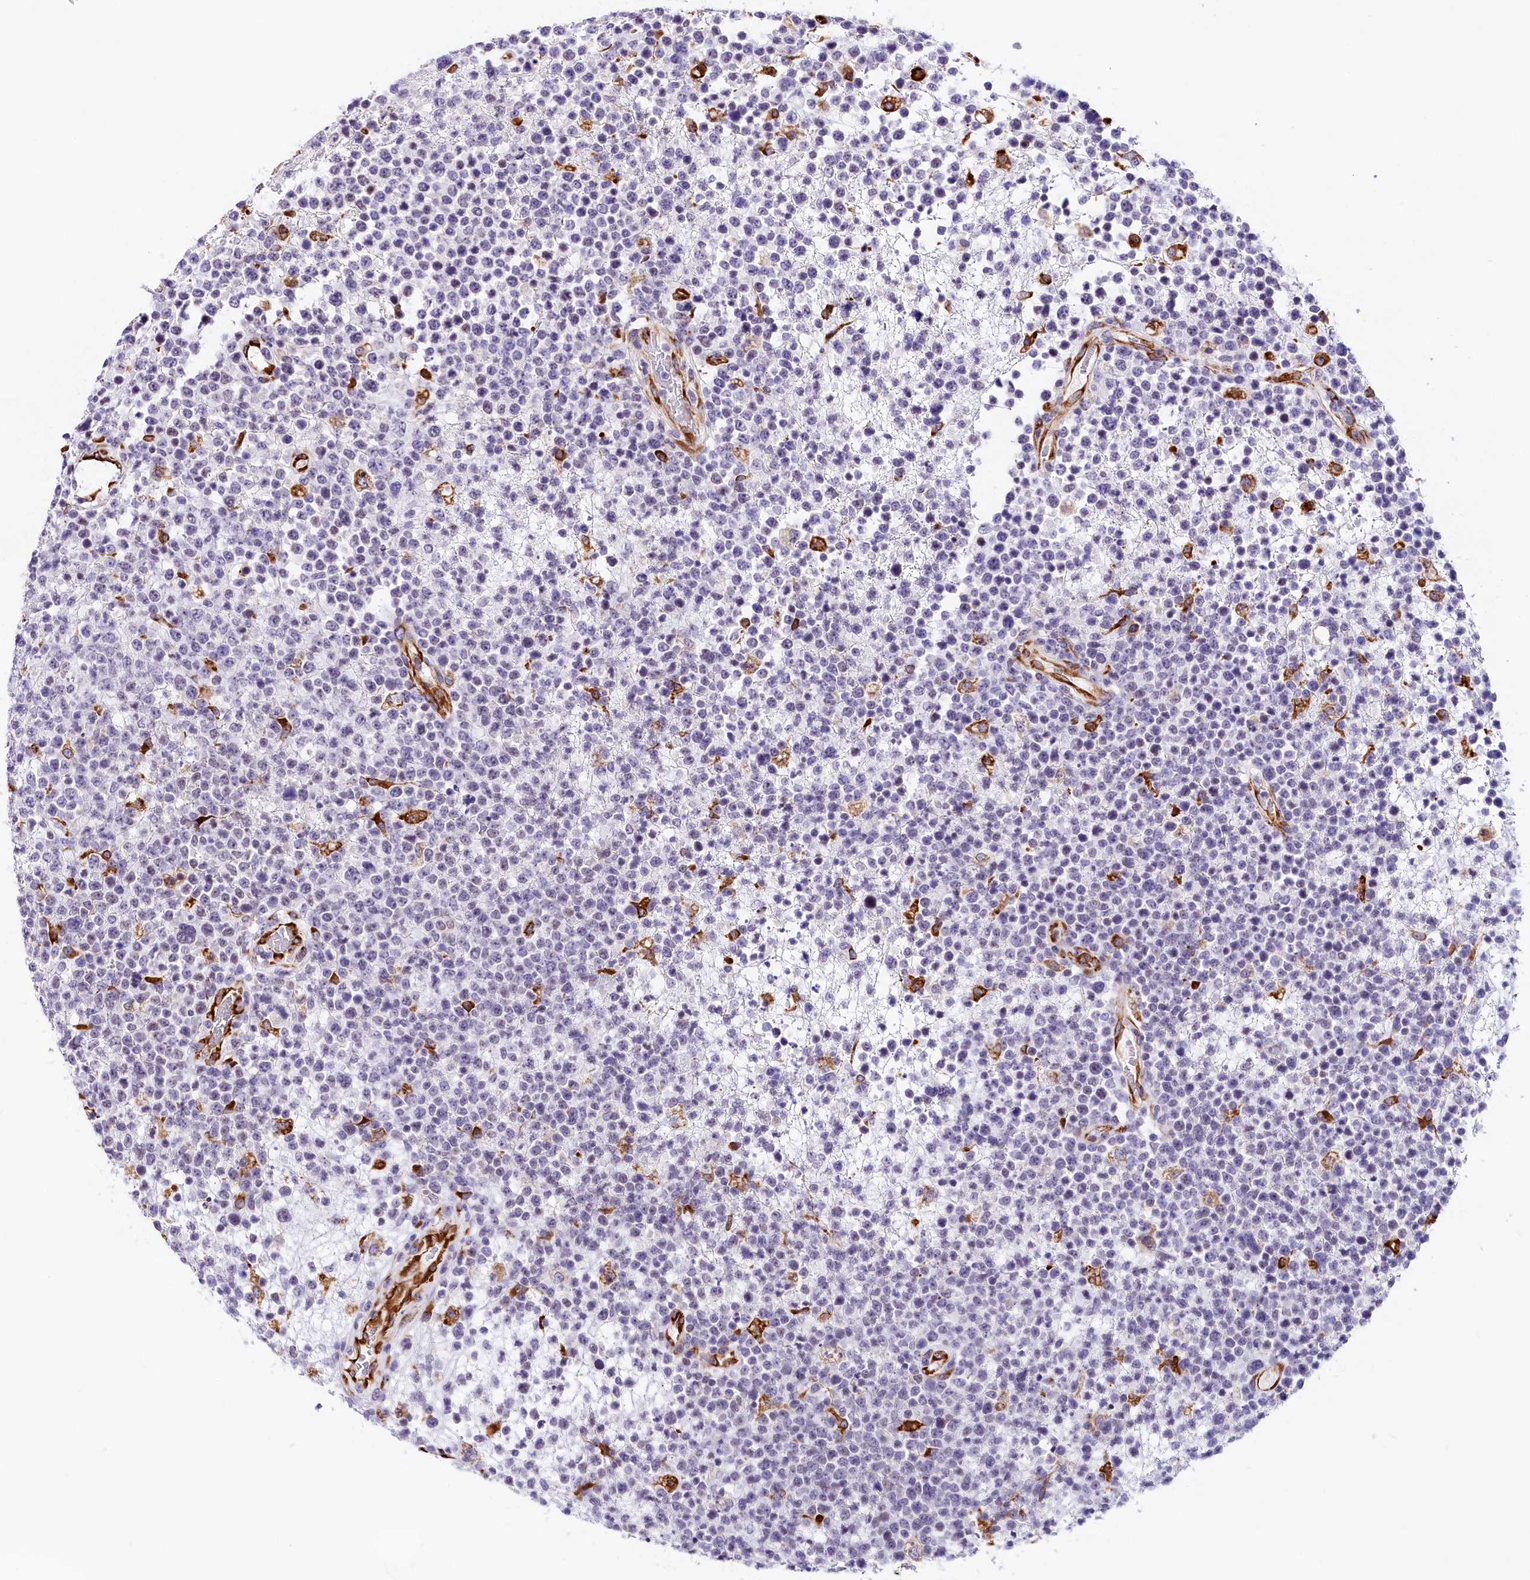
{"staining": {"intensity": "negative", "quantity": "none", "location": "none"}, "tissue": "lymphoma", "cell_type": "Tumor cells", "image_type": "cancer", "snomed": [{"axis": "morphology", "description": "Malignant lymphoma, non-Hodgkin's type, High grade"}, {"axis": "topography", "description": "Colon"}], "caption": "Protein analysis of lymphoma reveals no significant expression in tumor cells. The staining is performed using DAB (3,3'-diaminobenzidine) brown chromogen with nuclei counter-stained in using hematoxylin.", "gene": "ITGA1", "patient": {"sex": "female", "age": 53}}